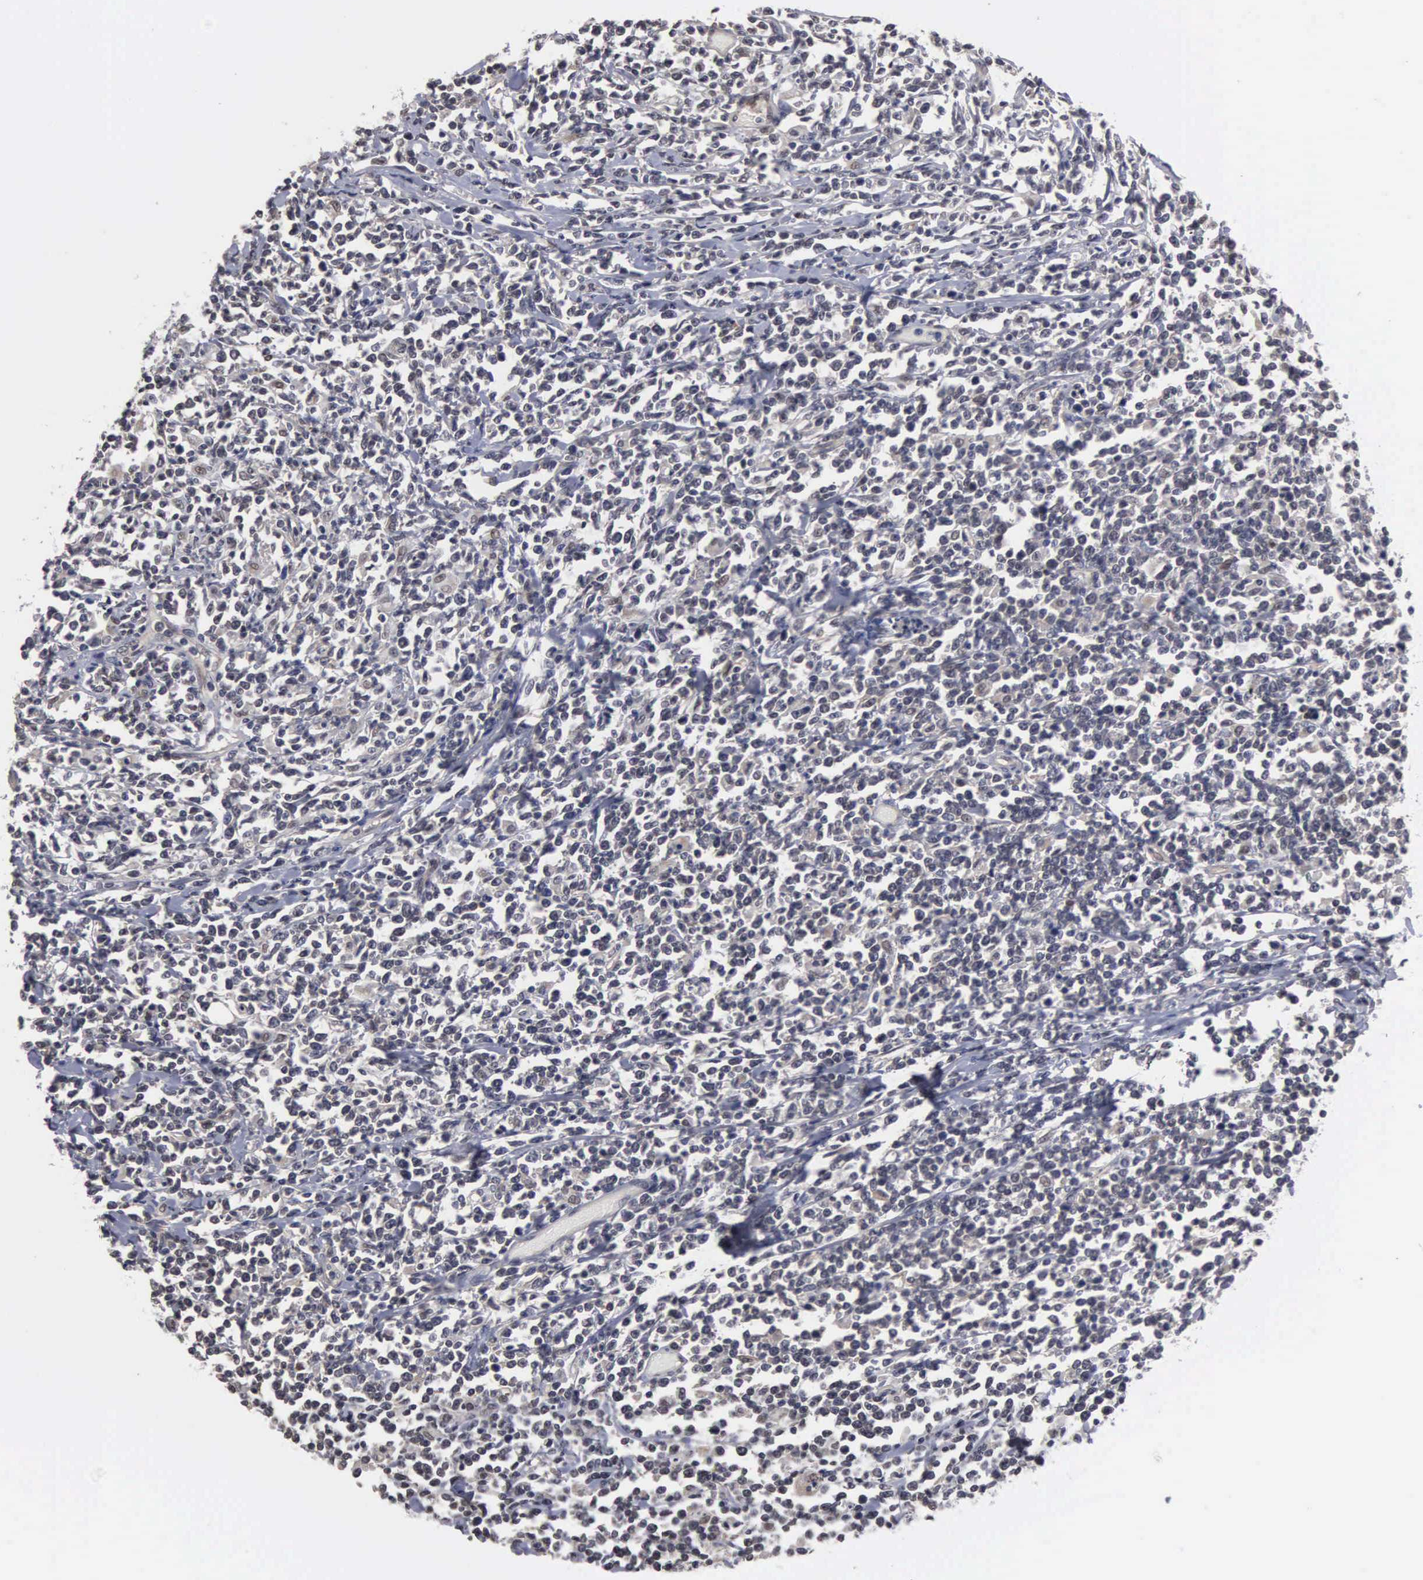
{"staining": {"intensity": "negative", "quantity": "none", "location": "none"}, "tissue": "lymphoma", "cell_type": "Tumor cells", "image_type": "cancer", "snomed": [{"axis": "morphology", "description": "Malignant lymphoma, non-Hodgkin's type, High grade"}, {"axis": "topography", "description": "Colon"}], "caption": "This is a histopathology image of immunohistochemistry staining of lymphoma, which shows no expression in tumor cells.", "gene": "ZBTB33", "patient": {"sex": "male", "age": 82}}